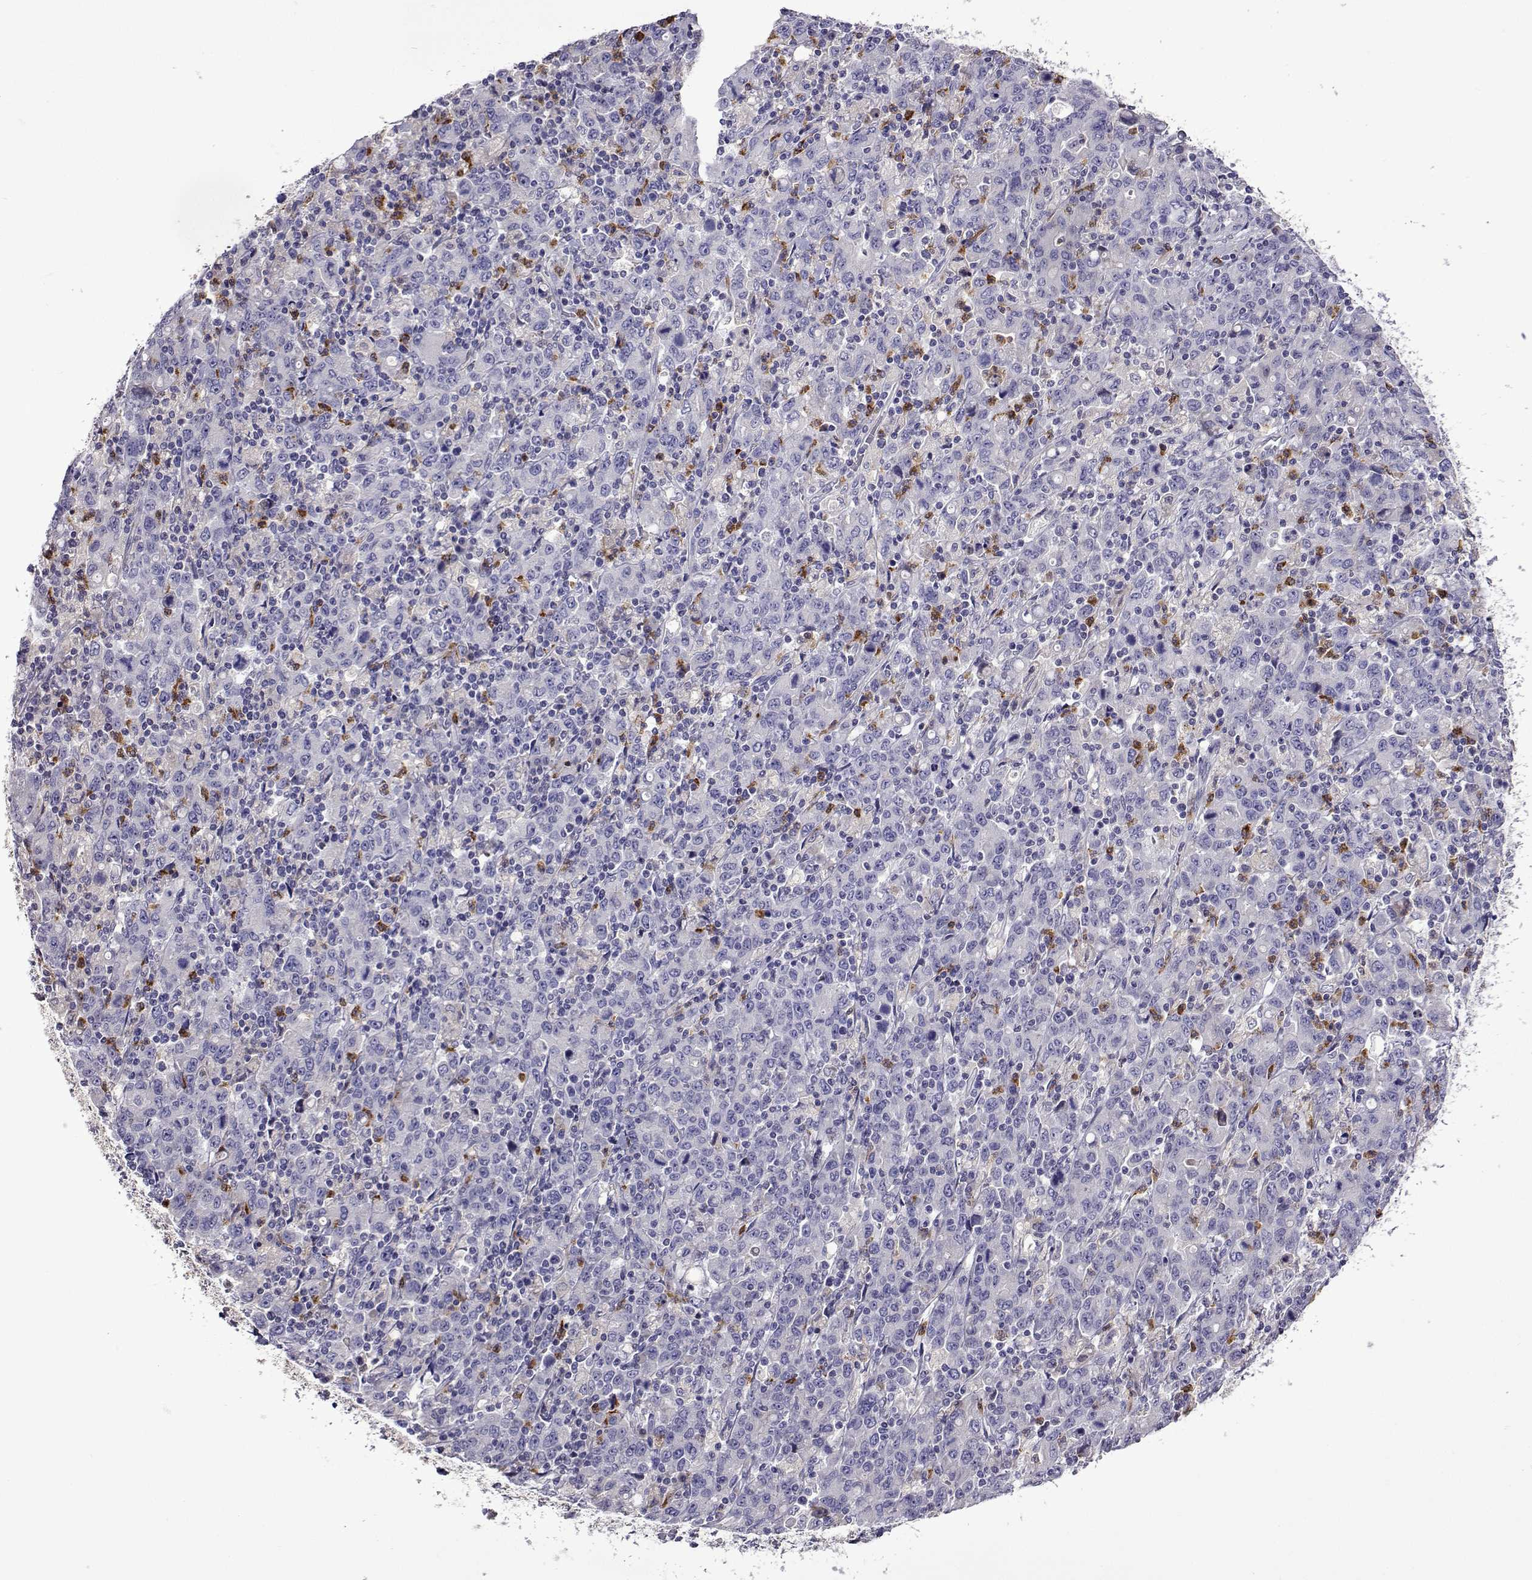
{"staining": {"intensity": "negative", "quantity": "none", "location": "none"}, "tissue": "stomach cancer", "cell_type": "Tumor cells", "image_type": "cancer", "snomed": [{"axis": "morphology", "description": "Adenocarcinoma, NOS"}, {"axis": "topography", "description": "Stomach, upper"}], "caption": "Adenocarcinoma (stomach) was stained to show a protein in brown. There is no significant expression in tumor cells. (DAB immunohistochemistry with hematoxylin counter stain).", "gene": "SULT2A1", "patient": {"sex": "male", "age": 69}}